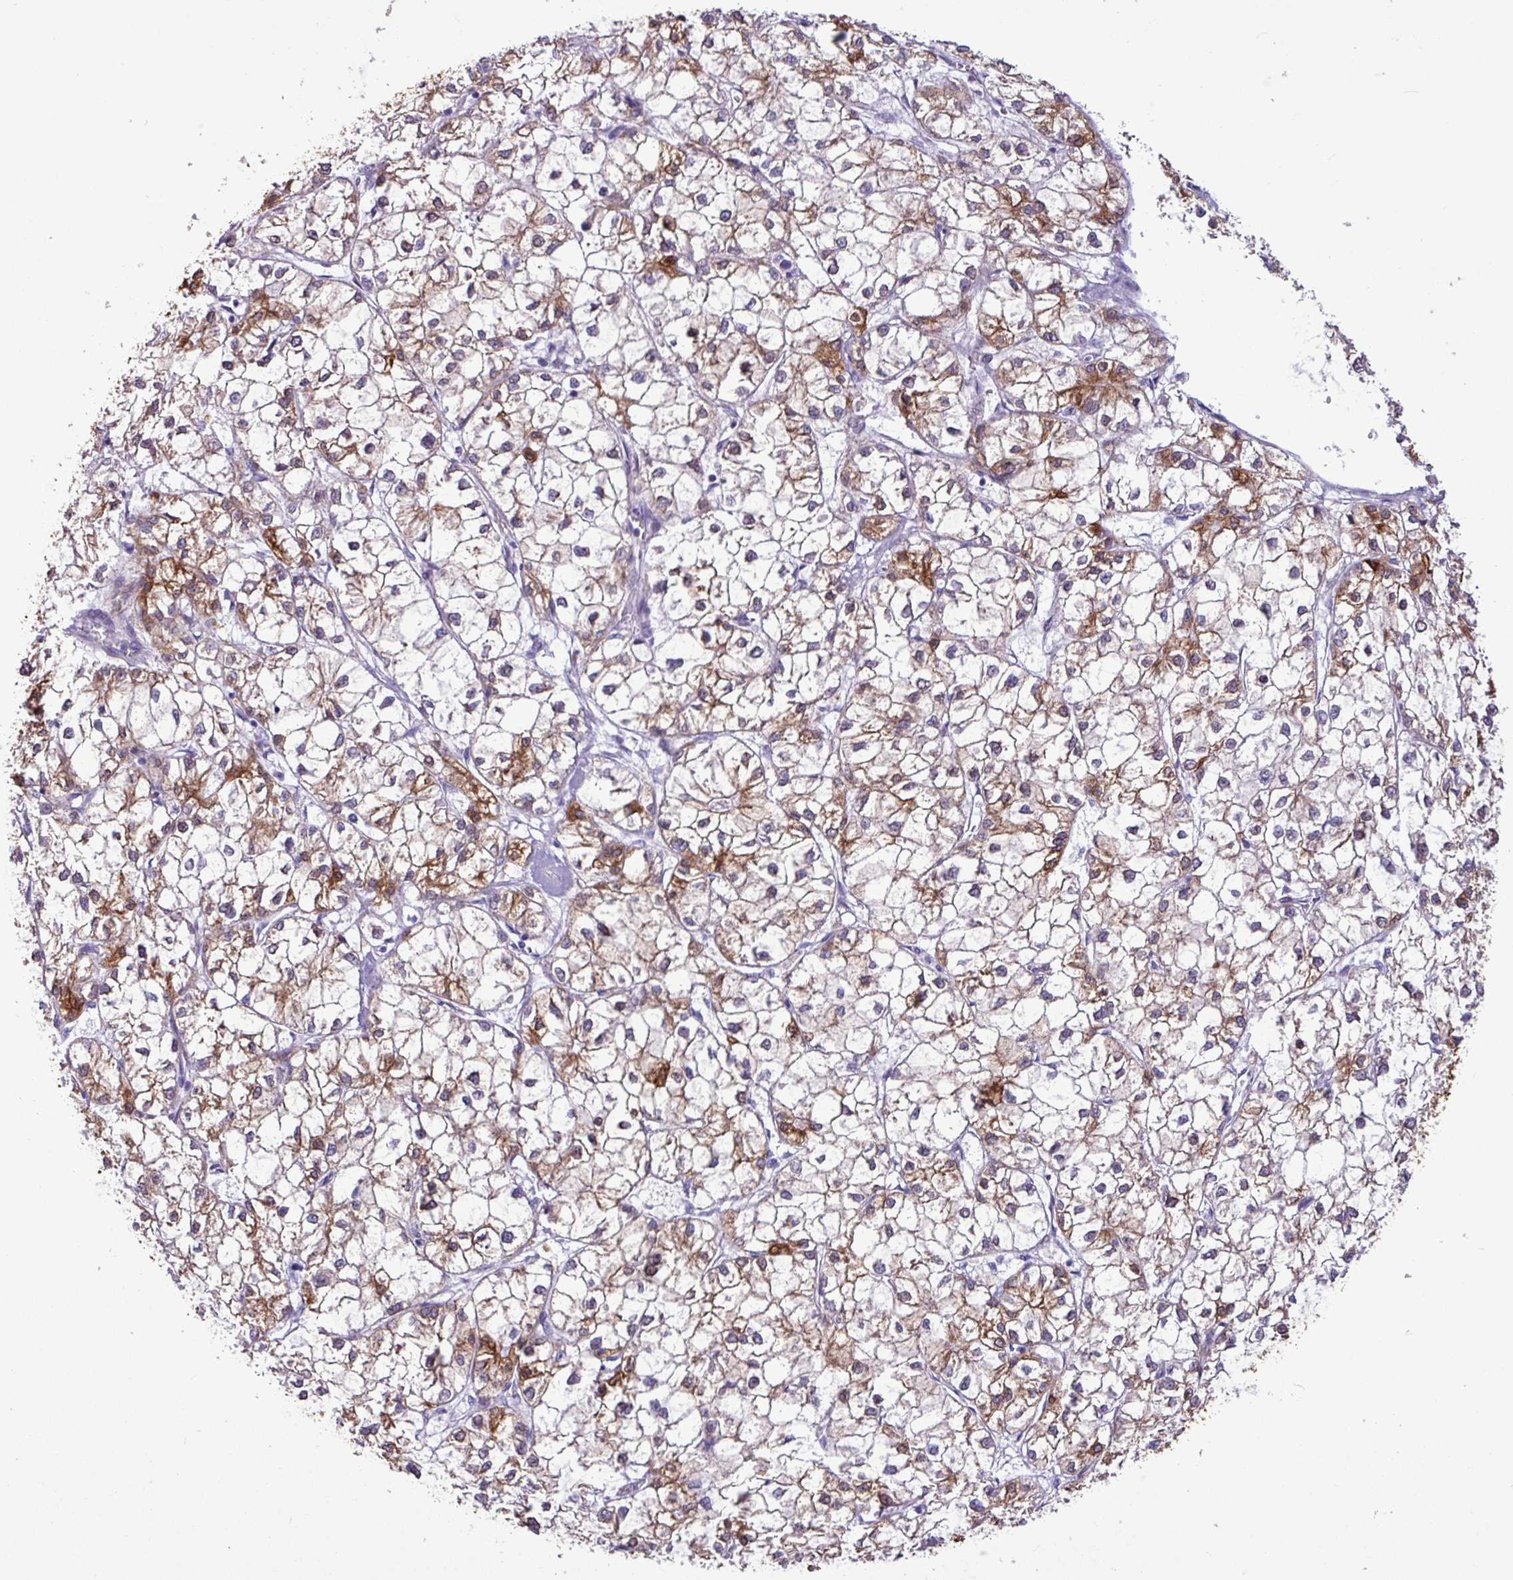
{"staining": {"intensity": "moderate", "quantity": "25%-75%", "location": "cytoplasmic/membranous"}, "tissue": "liver cancer", "cell_type": "Tumor cells", "image_type": "cancer", "snomed": [{"axis": "morphology", "description": "Carcinoma, Hepatocellular, NOS"}, {"axis": "topography", "description": "Liver"}], "caption": "High-power microscopy captured an immunohistochemistry (IHC) image of liver cancer (hepatocellular carcinoma), revealing moderate cytoplasmic/membranous expression in approximately 25%-75% of tumor cells.", "gene": "SLC38A1", "patient": {"sex": "female", "age": 43}}